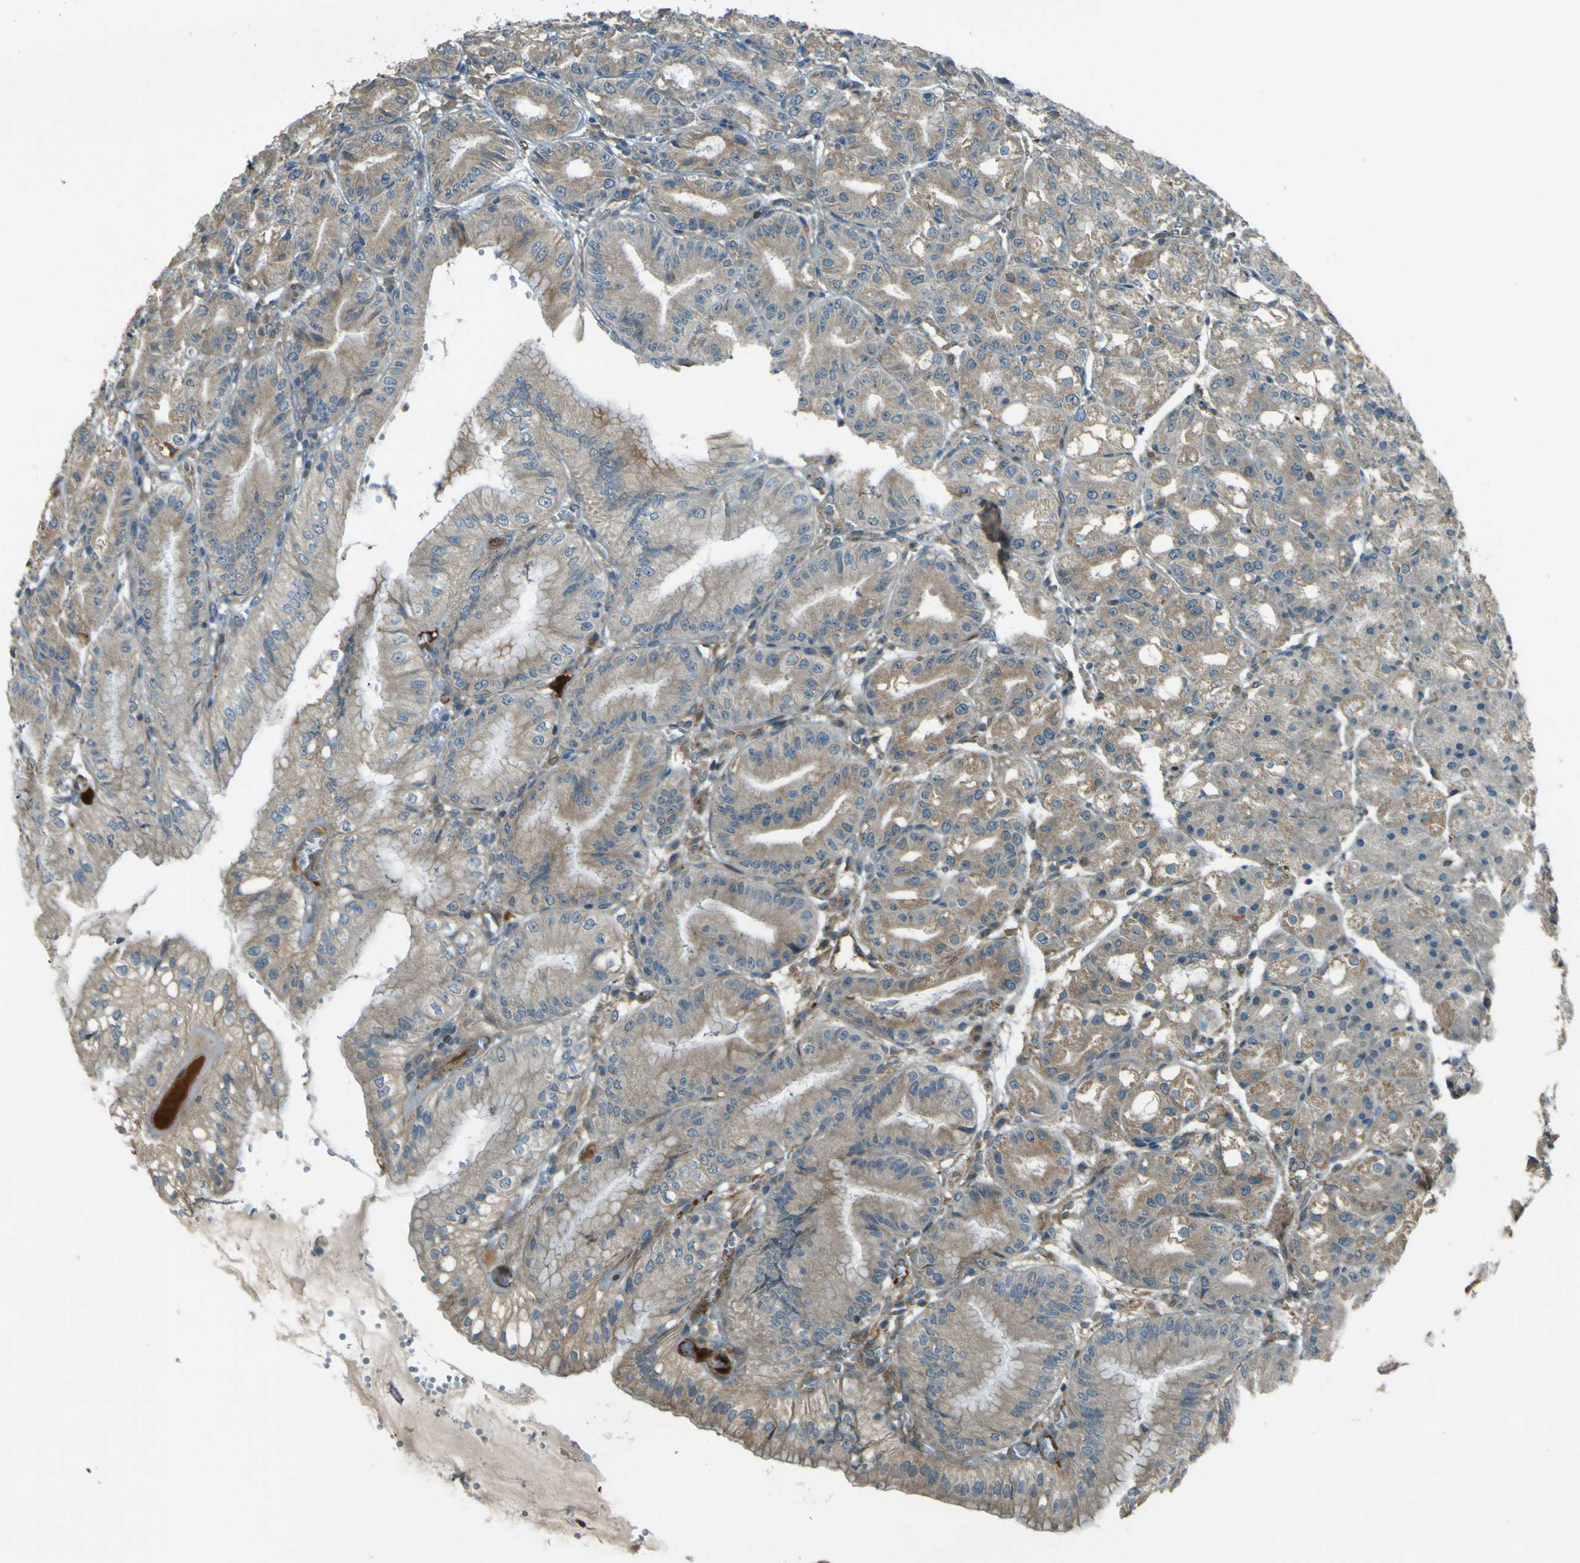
{"staining": {"intensity": "moderate", "quantity": "25%-75%", "location": "cytoplasmic/membranous"}, "tissue": "stomach", "cell_type": "Glandular cells", "image_type": "normal", "snomed": [{"axis": "morphology", "description": "Normal tissue, NOS"}, {"axis": "topography", "description": "Stomach, lower"}], "caption": "IHC staining of benign stomach, which shows medium levels of moderate cytoplasmic/membranous positivity in about 25%-75% of glandular cells indicating moderate cytoplasmic/membranous protein positivity. The staining was performed using DAB (brown) for protein detection and nuclei were counterstained in hematoxylin (blue).", "gene": "LPCAT1", "patient": {"sex": "male", "age": 71}}